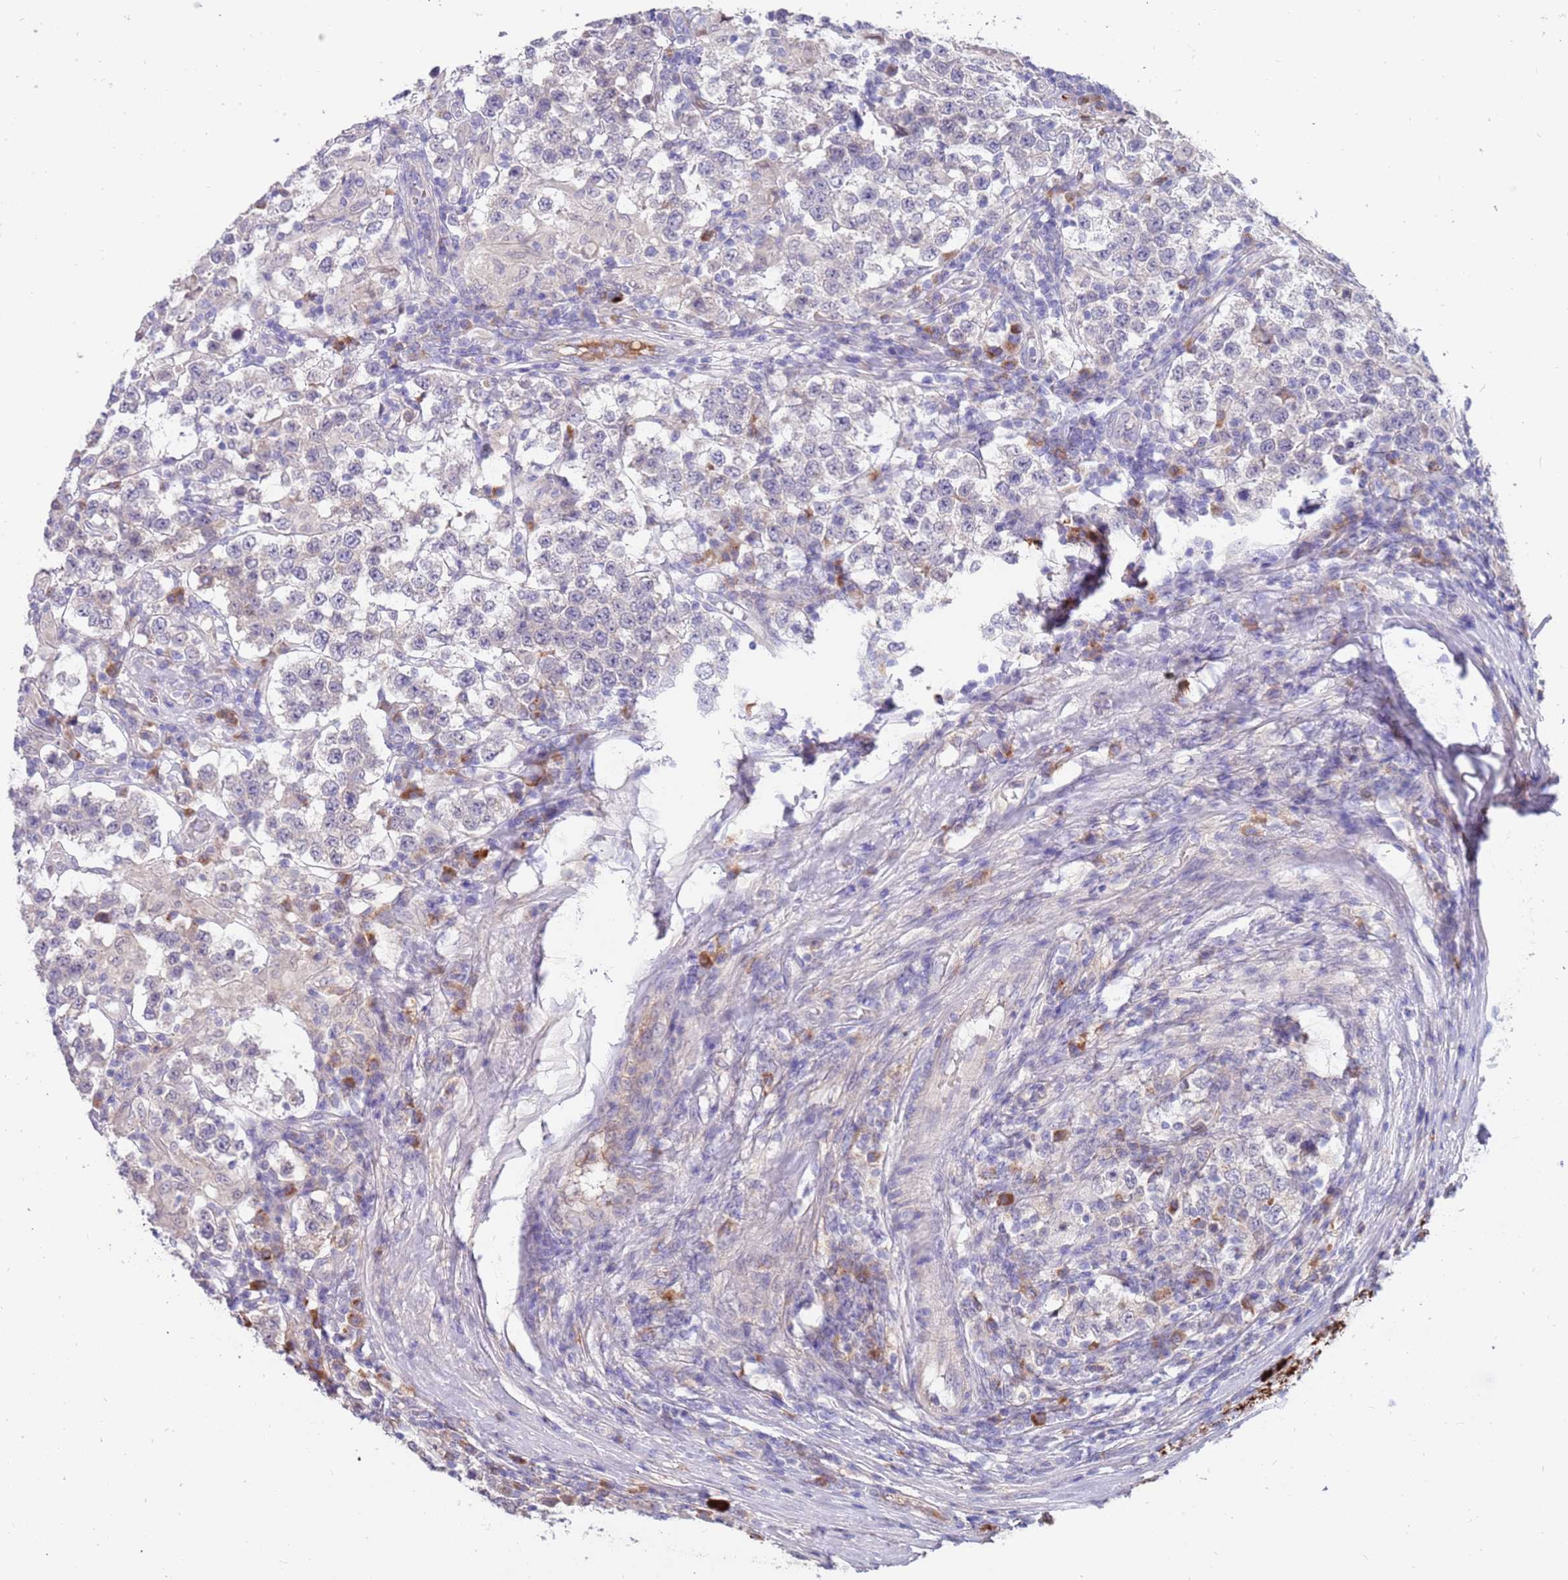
{"staining": {"intensity": "negative", "quantity": "none", "location": "none"}, "tissue": "testis cancer", "cell_type": "Tumor cells", "image_type": "cancer", "snomed": [{"axis": "morphology", "description": "Seminoma, NOS"}, {"axis": "morphology", "description": "Carcinoma, Embryonal, NOS"}, {"axis": "topography", "description": "Testis"}], "caption": "Histopathology image shows no protein positivity in tumor cells of testis cancer (seminoma) tissue.", "gene": "ZNF746", "patient": {"sex": "male", "age": 41}}